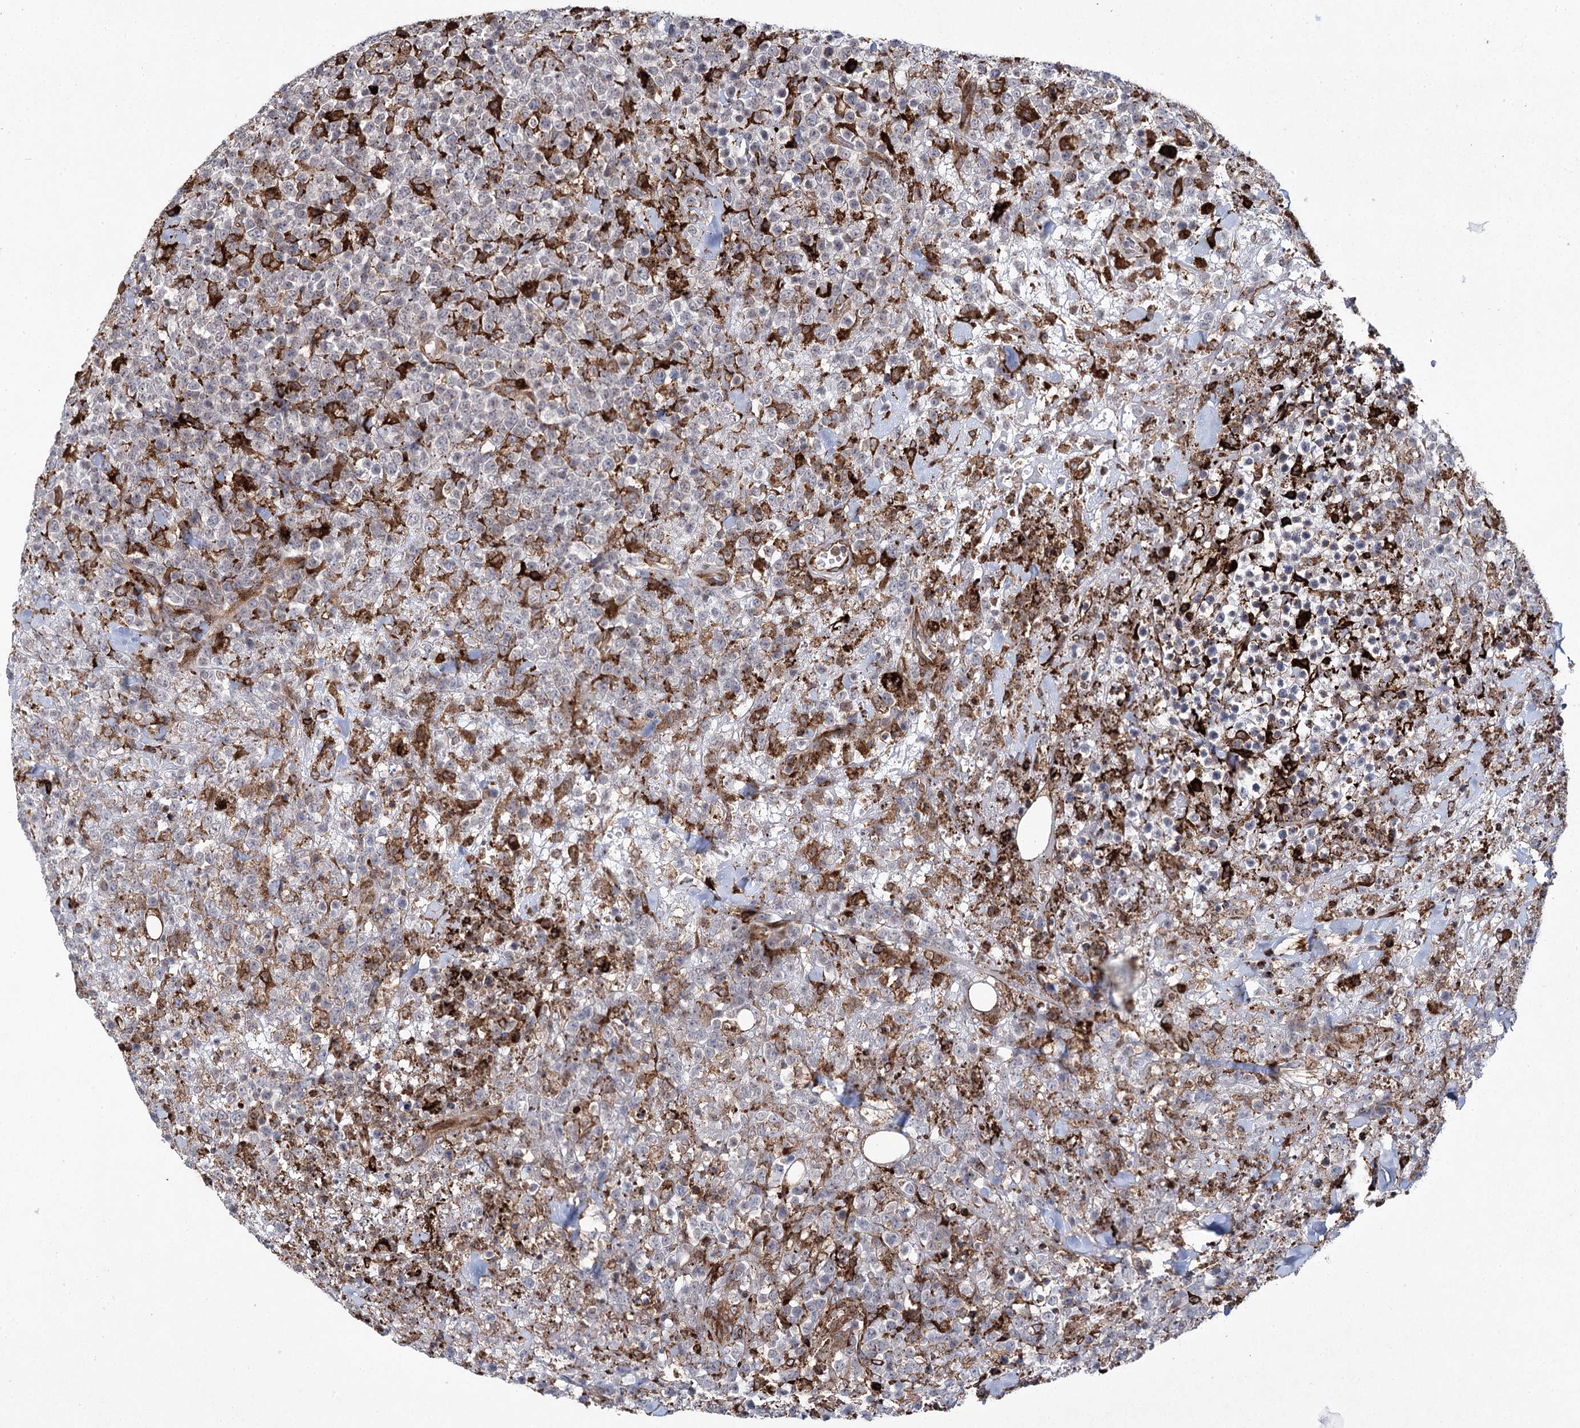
{"staining": {"intensity": "negative", "quantity": "none", "location": "none"}, "tissue": "lymphoma", "cell_type": "Tumor cells", "image_type": "cancer", "snomed": [{"axis": "morphology", "description": "Malignant lymphoma, non-Hodgkin's type, High grade"}, {"axis": "topography", "description": "Colon"}], "caption": "Photomicrograph shows no protein staining in tumor cells of malignant lymphoma, non-Hodgkin's type (high-grade) tissue. (Brightfield microscopy of DAB (3,3'-diaminobenzidine) immunohistochemistry (IHC) at high magnification).", "gene": "DCUN1D4", "patient": {"sex": "female", "age": 53}}